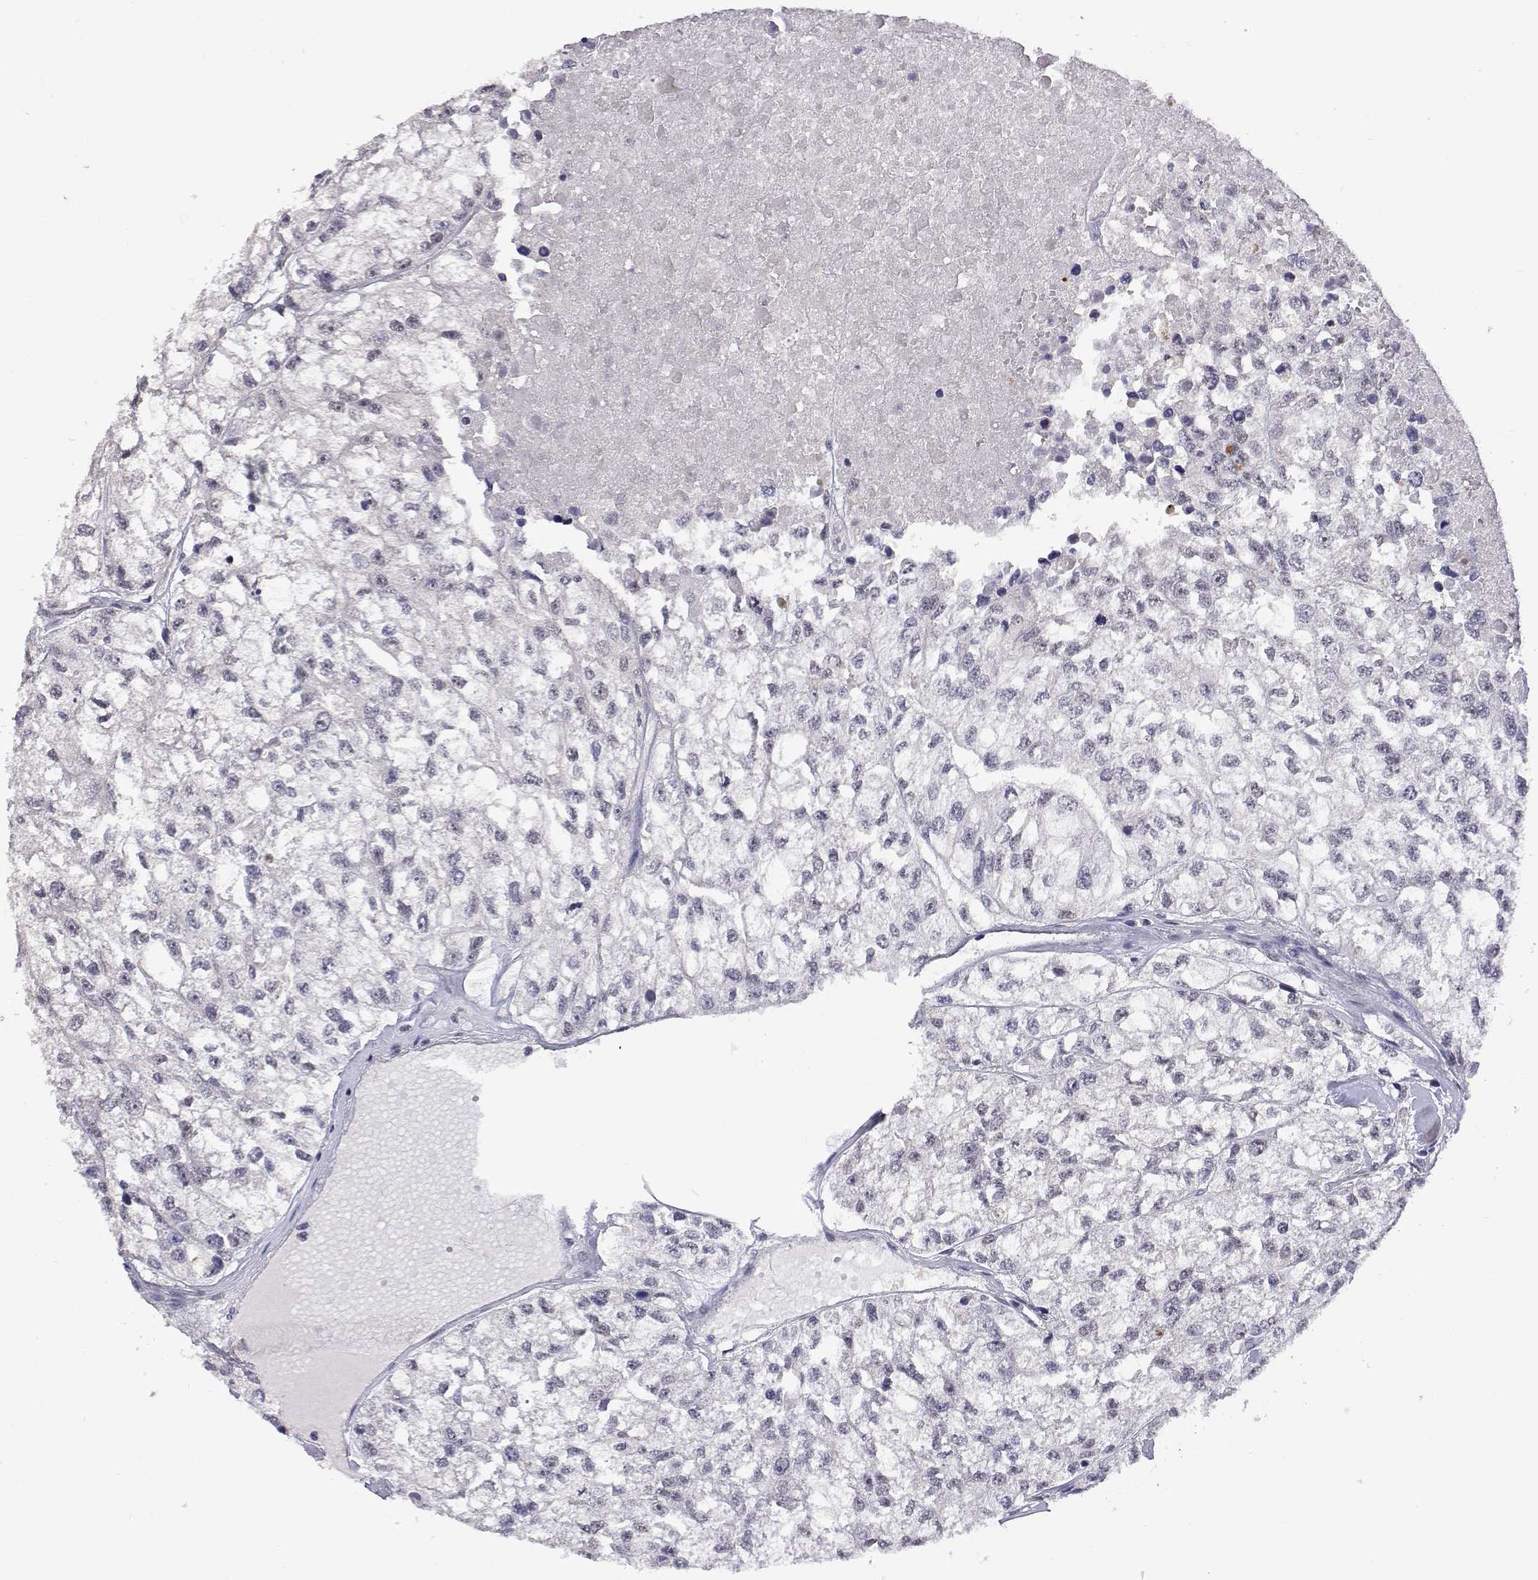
{"staining": {"intensity": "negative", "quantity": "none", "location": "none"}, "tissue": "renal cancer", "cell_type": "Tumor cells", "image_type": "cancer", "snomed": [{"axis": "morphology", "description": "Adenocarcinoma, NOS"}, {"axis": "topography", "description": "Kidney"}], "caption": "Renal adenocarcinoma was stained to show a protein in brown. There is no significant expression in tumor cells. Brightfield microscopy of immunohistochemistry stained with DAB (brown) and hematoxylin (blue), captured at high magnification.", "gene": "HNRNPA0", "patient": {"sex": "male", "age": 56}}